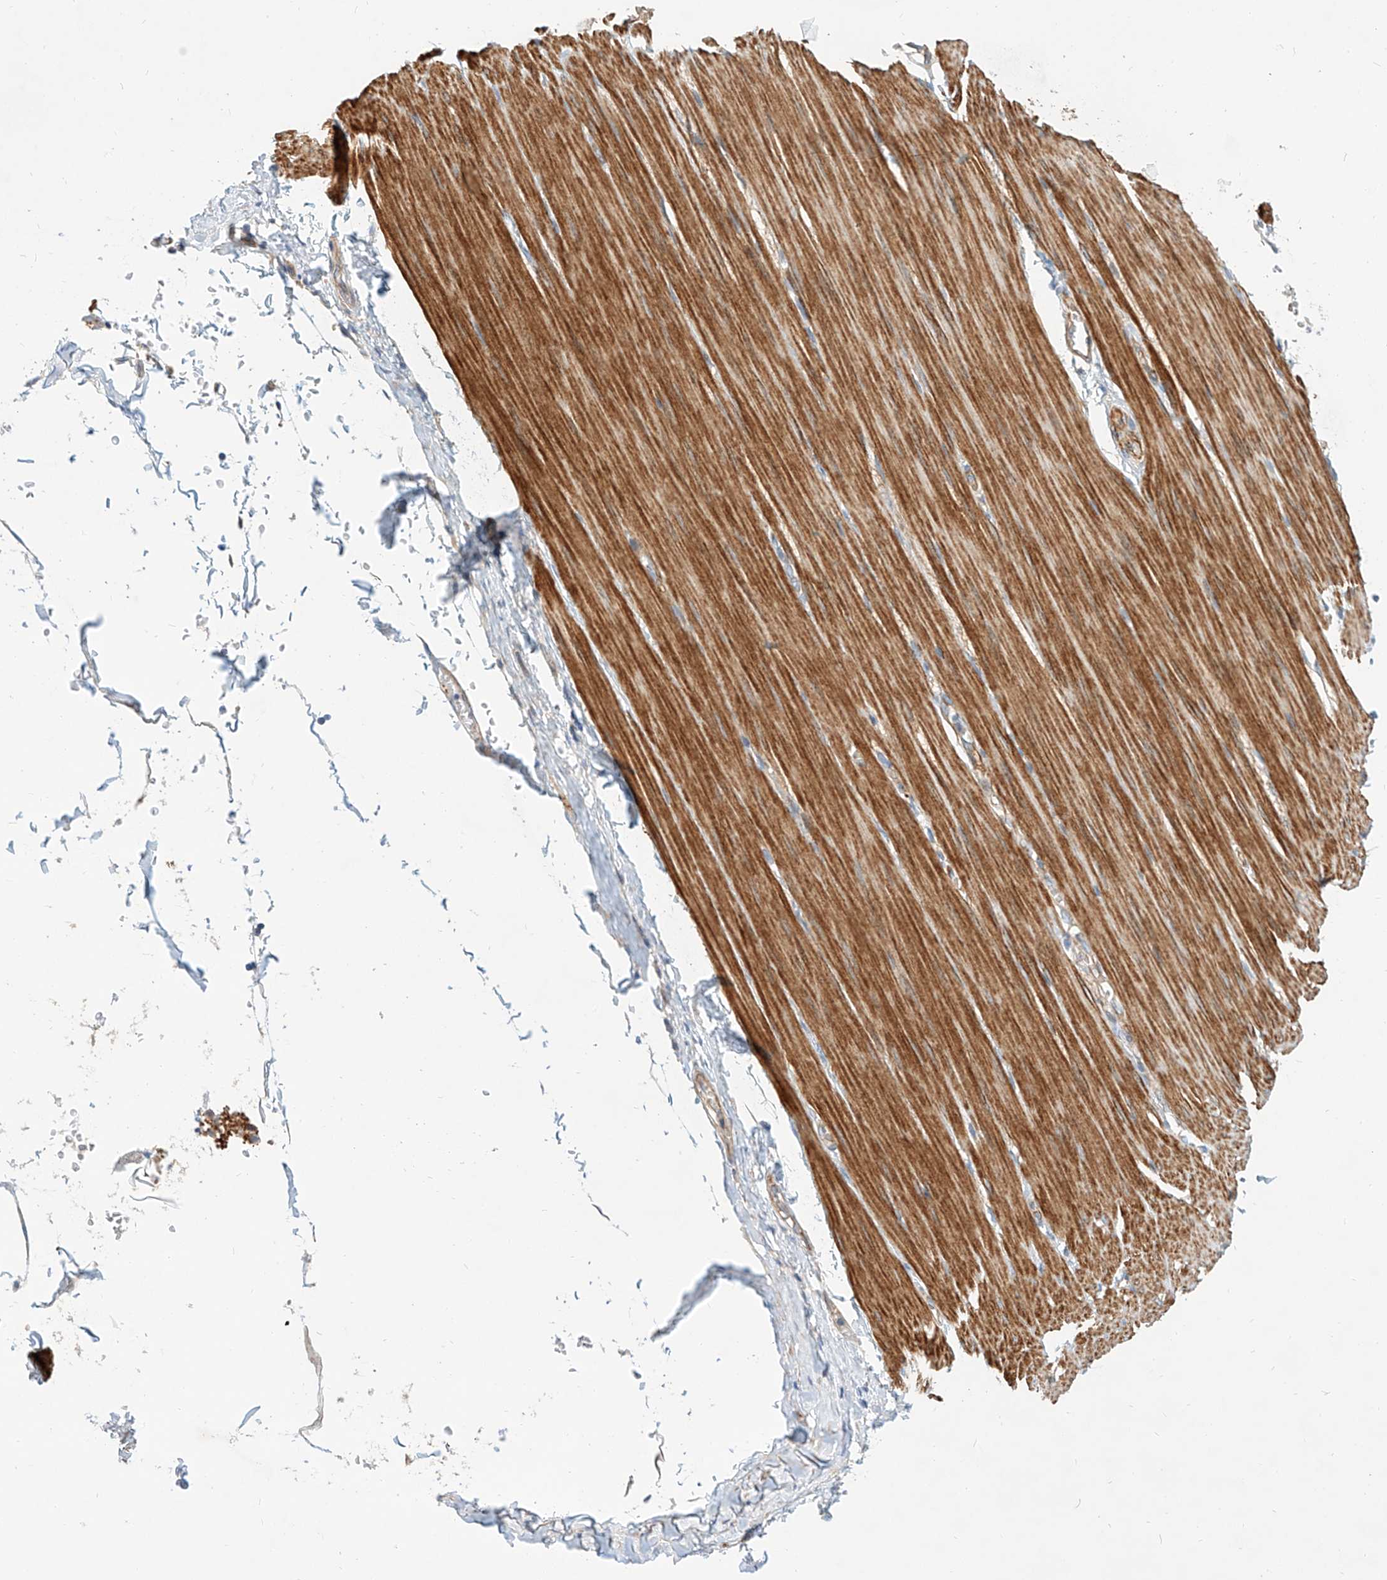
{"staining": {"intensity": "strong", "quantity": ">75%", "location": "cytoplasmic/membranous"}, "tissue": "smooth muscle", "cell_type": "Smooth muscle cells", "image_type": "normal", "snomed": [{"axis": "morphology", "description": "Normal tissue, NOS"}, {"axis": "morphology", "description": "Adenocarcinoma, NOS"}, {"axis": "topography", "description": "Colon"}, {"axis": "topography", "description": "Peripheral nerve tissue"}], "caption": "Smooth muscle cells display strong cytoplasmic/membranous staining in approximately >75% of cells in normal smooth muscle.", "gene": "KCNH5", "patient": {"sex": "male", "age": 14}}